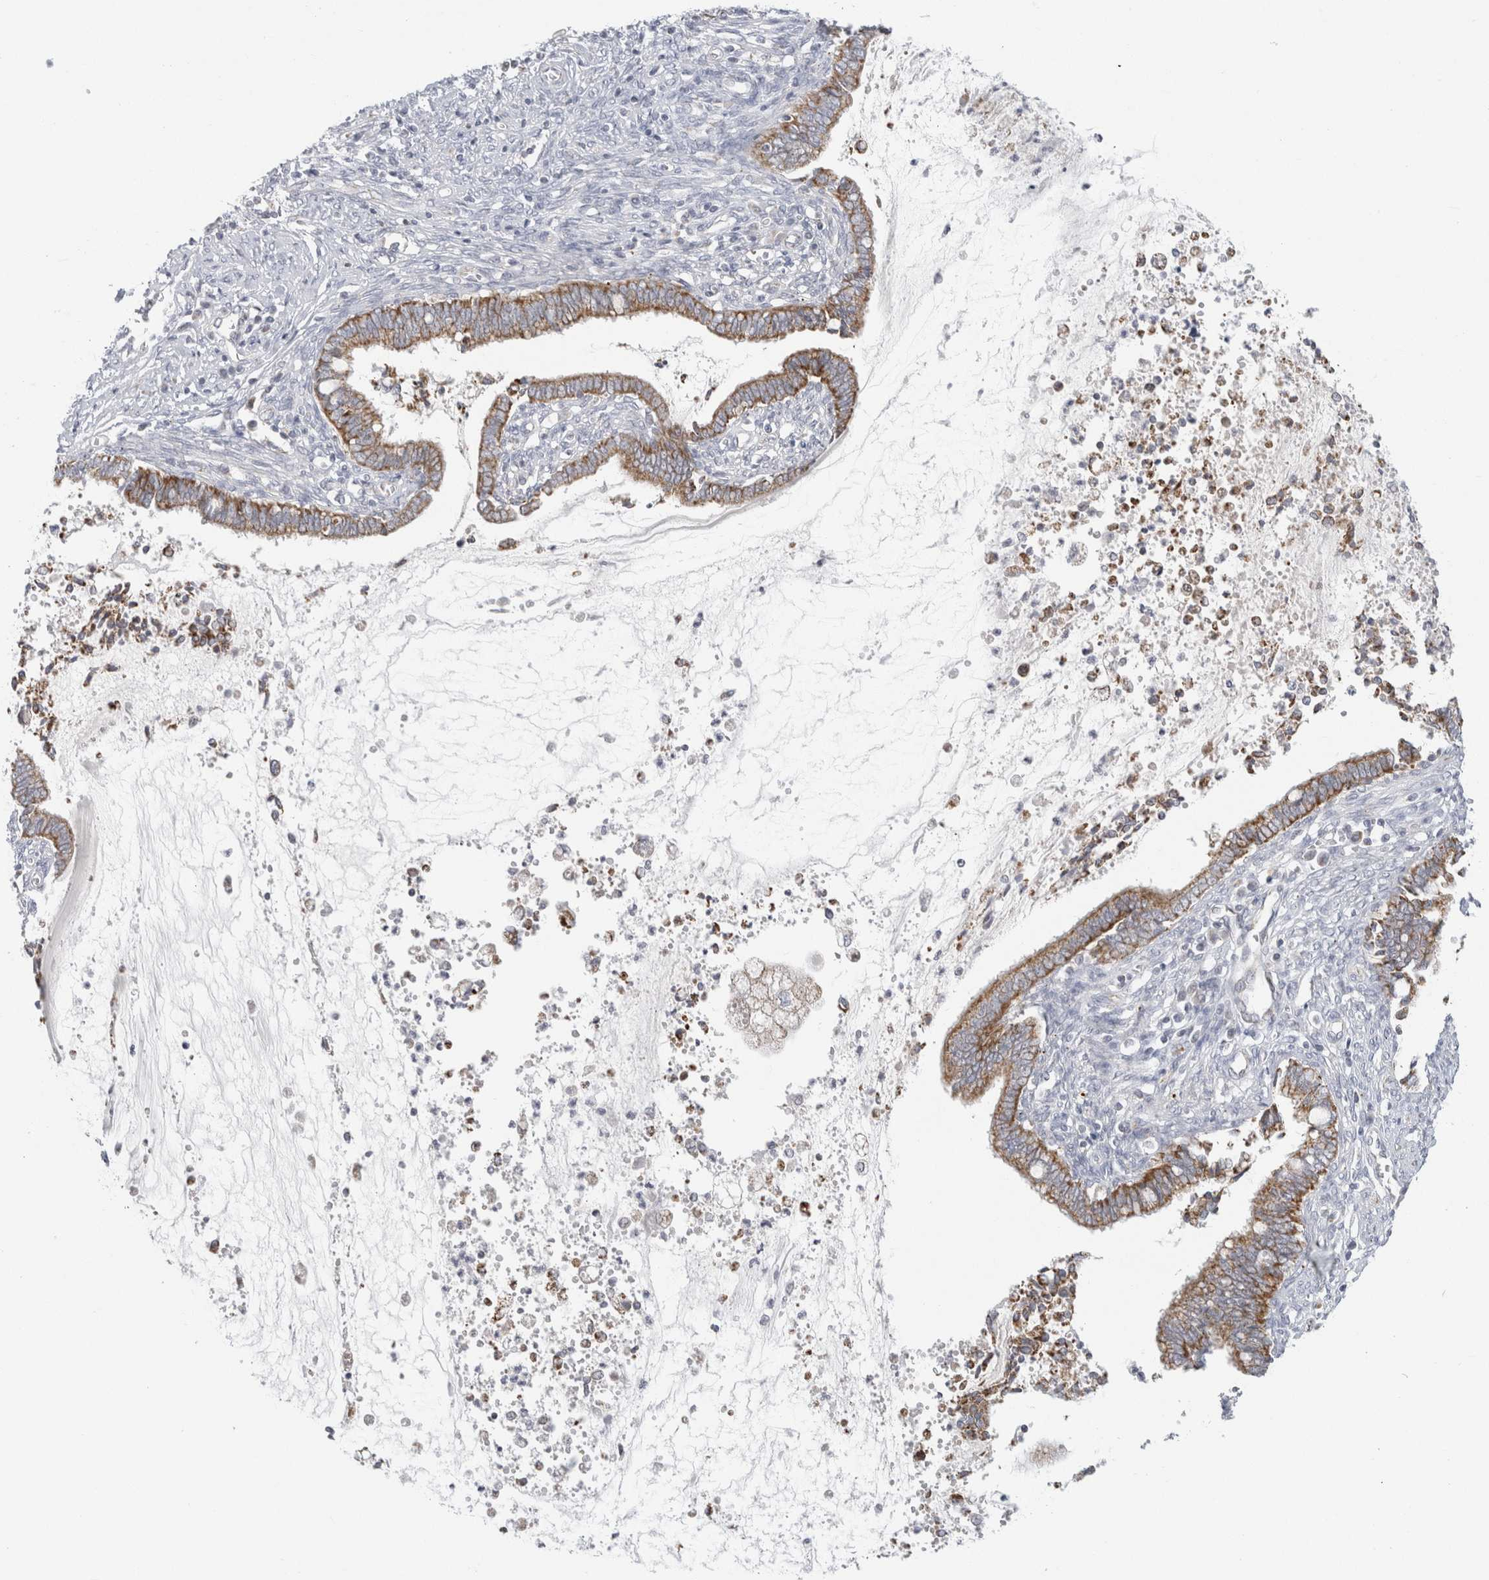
{"staining": {"intensity": "strong", "quantity": ">75%", "location": "cytoplasmic/membranous"}, "tissue": "cervical cancer", "cell_type": "Tumor cells", "image_type": "cancer", "snomed": [{"axis": "morphology", "description": "Adenocarcinoma, NOS"}, {"axis": "topography", "description": "Cervix"}], "caption": "Immunohistochemical staining of cervical cancer (adenocarcinoma) demonstrates strong cytoplasmic/membranous protein staining in about >75% of tumor cells.", "gene": "FAHD1", "patient": {"sex": "female", "age": 44}}